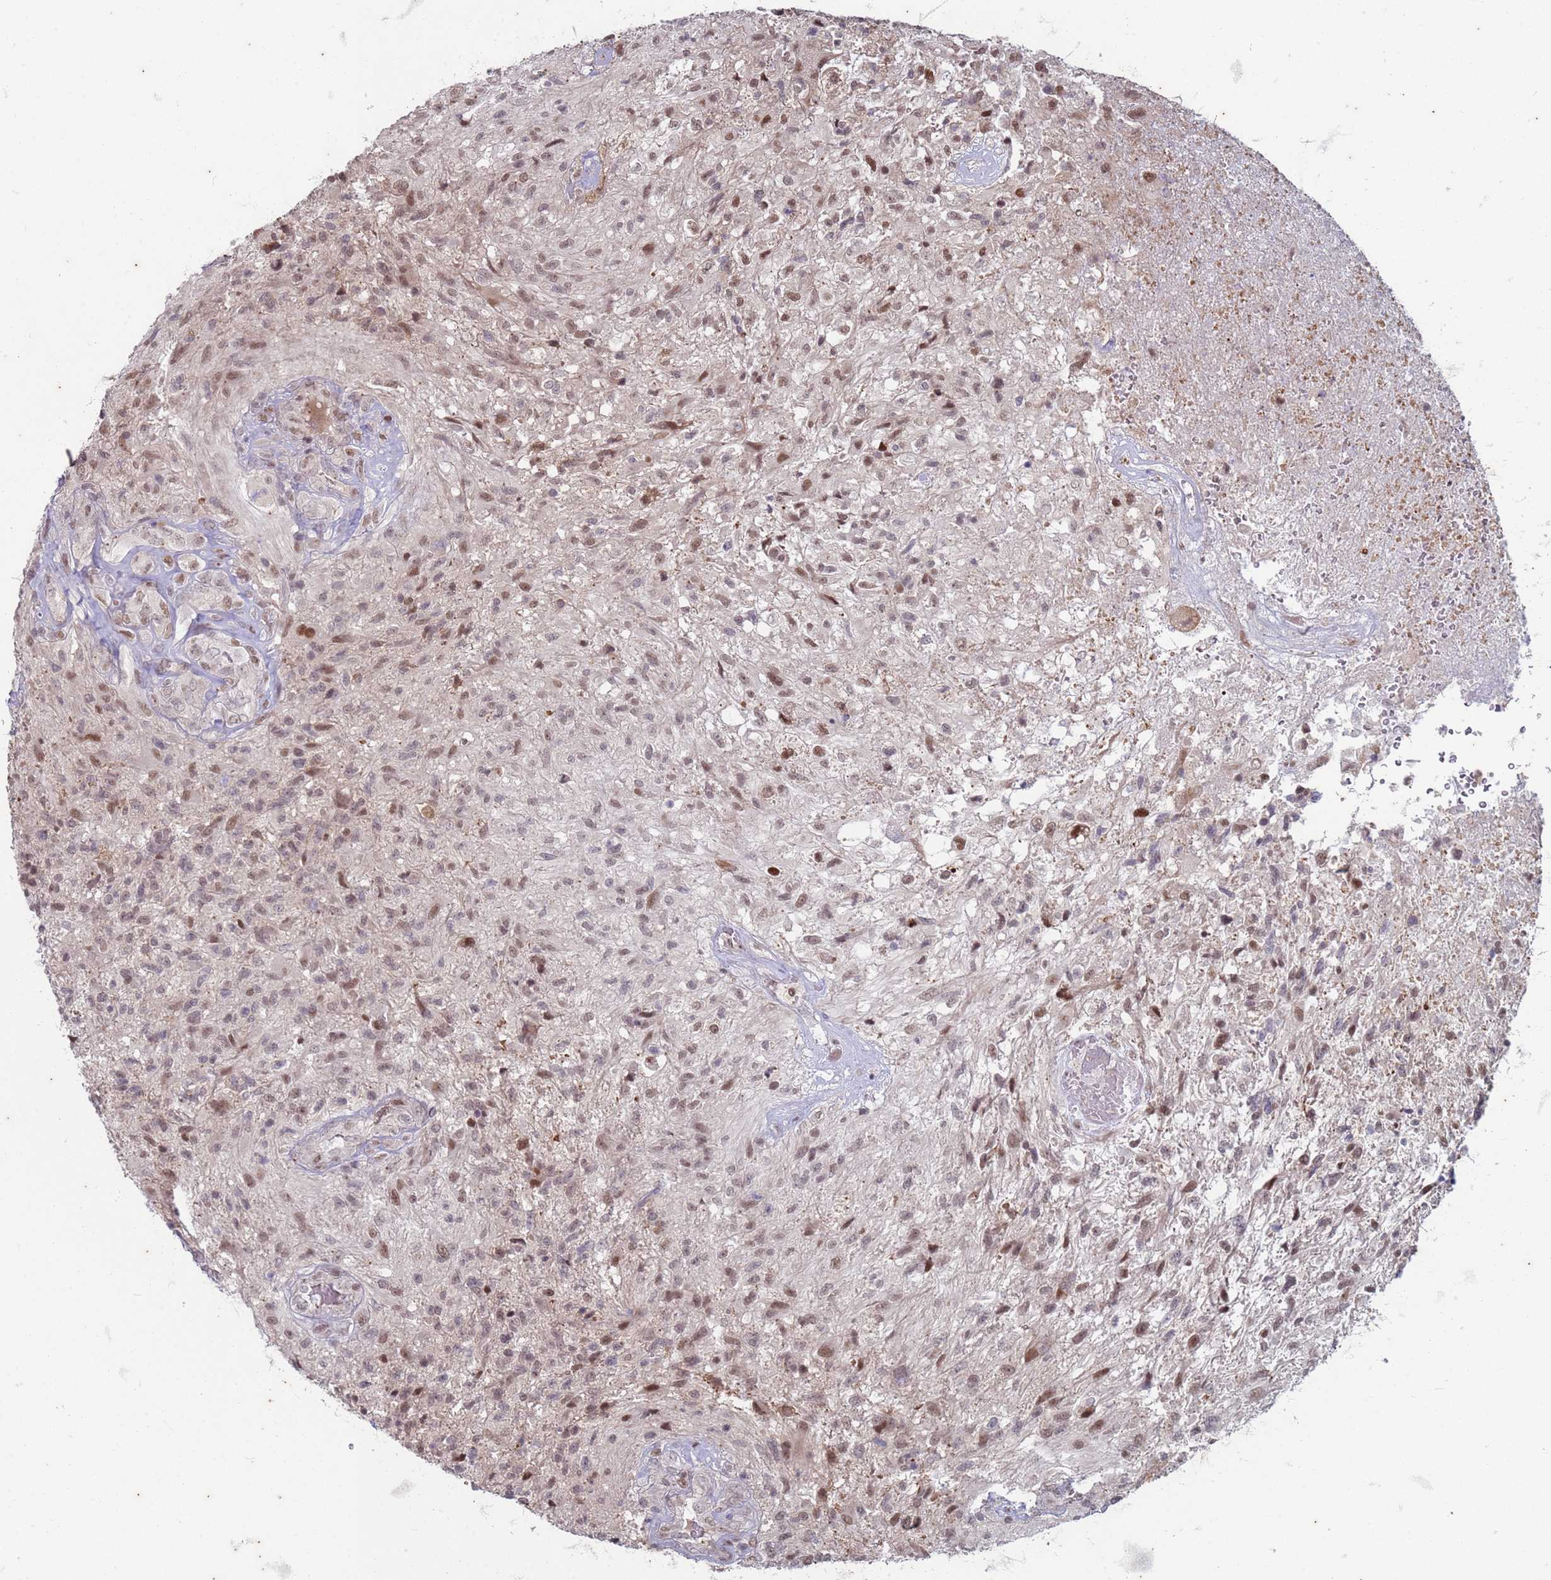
{"staining": {"intensity": "moderate", "quantity": "25%-75%", "location": "nuclear"}, "tissue": "glioma", "cell_type": "Tumor cells", "image_type": "cancer", "snomed": [{"axis": "morphology", "description": "Glioma, malignant, High grade"}, {"axis": "topography", "description": "Brain"}], "caption": "This micrograph exhibits immunohistochemistry (IHC) staining of high-grade glioma (malignant), with medium moderate nuclear staining in about 25%-75% of tumor cells.", "gene": "TRMT6", "patient": {"sex": "male", "age": 56}}